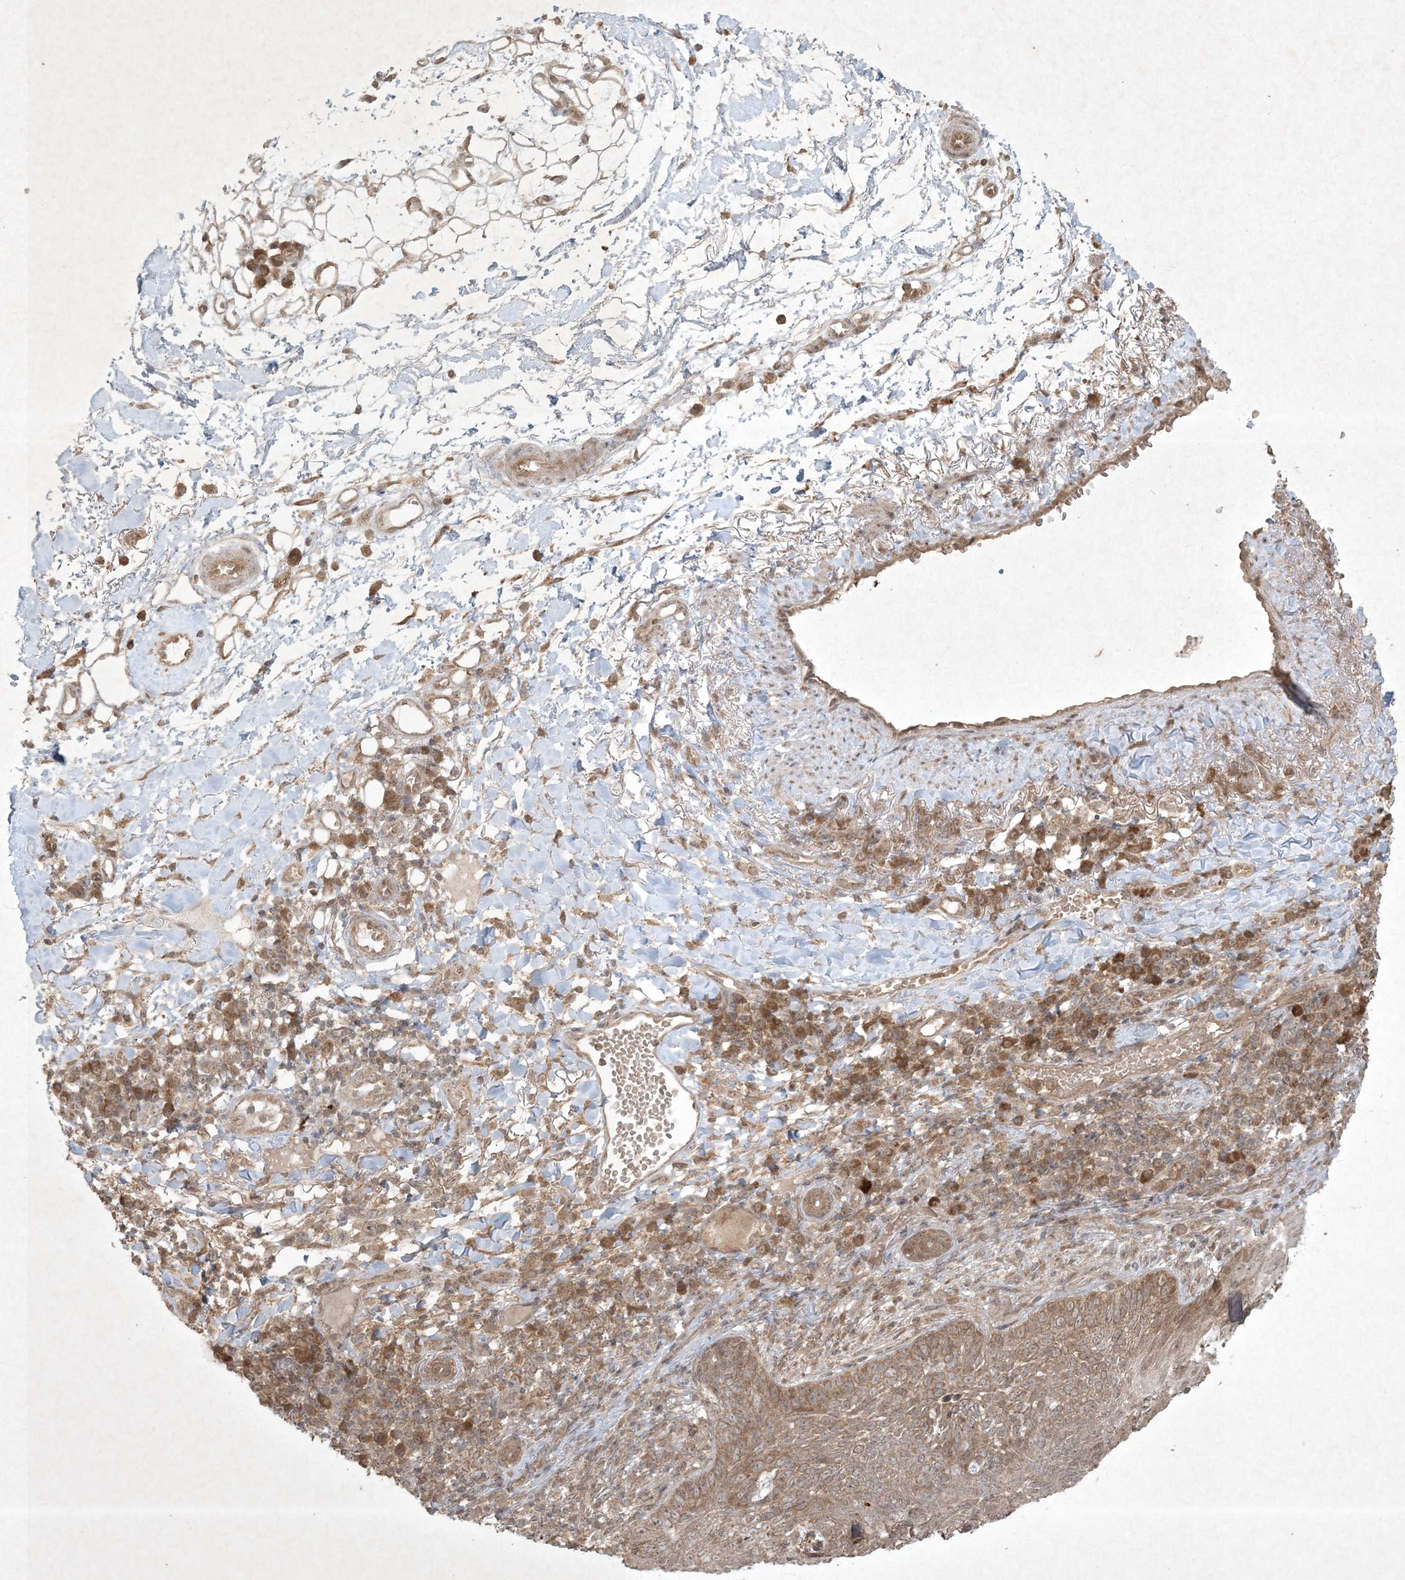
{"staining": {"intensity": "moderate", "quantity": ">75%", "location": "cytoplasmic/membranous,nuclear"}, "tissue": "skin cancer", "cell_type": "Tumor cells", "image_type": "cancer", "snomed": [{"axis": "morphology", "description": "Basal cell carcinoma"}, {"axis": "topography", "description": "Skin"}], "caption": "High-magnification brightfield microscopy of skin basal cell carcinoma stained with DAB (3,3'-diaminobenzidine) (brown) and counterstained with hematoxylin (blue). tumor cells exhibit moderate cytoplasmic/membranous and nuclear positivity is identified in approximately>75% of cells.", "gene": "NRBP2", "patient": {"sex": "male", "age": 85}}